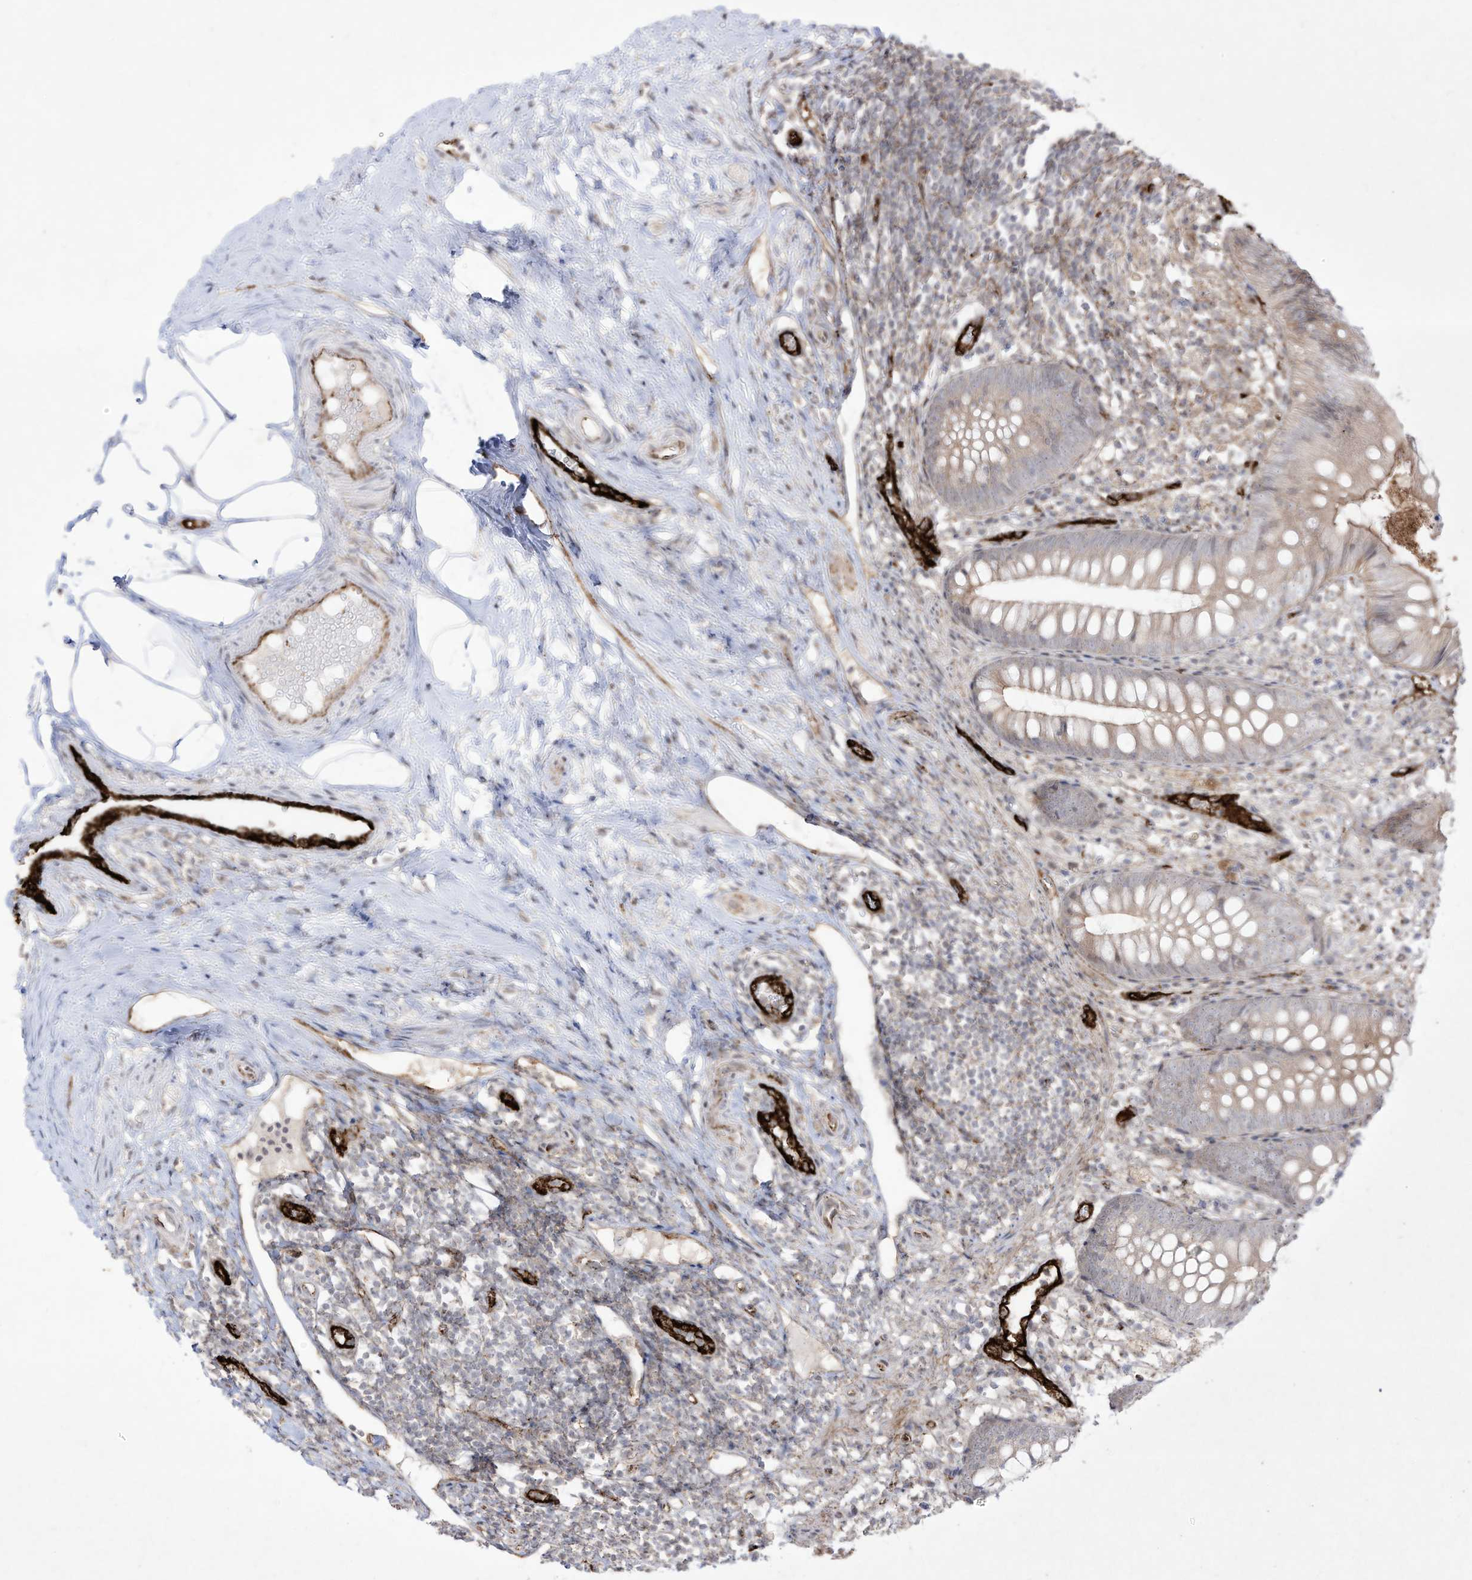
{"staining": {"intensity": "weak", "quantity": "<25%", "location": "cytoplasmic/membranous"}, "tissue": "appendix", "cell_type": "Glandular cells", "image_type": "normal", "snomed": [{"axis": "morphology", "description": "Normal tissue, NOS"}, {"axis": "topography", "description": "Appendix"}], "caption": "Immunohistochemistry image of benign appendix: appendix stained with DAB displays no significant protein staining in glandular cells. (Immunohistochemistry, brightfield microscopy, high magnification).", "gene": "ZGRF1", "patient": {"sex": "female", "age": 20}}